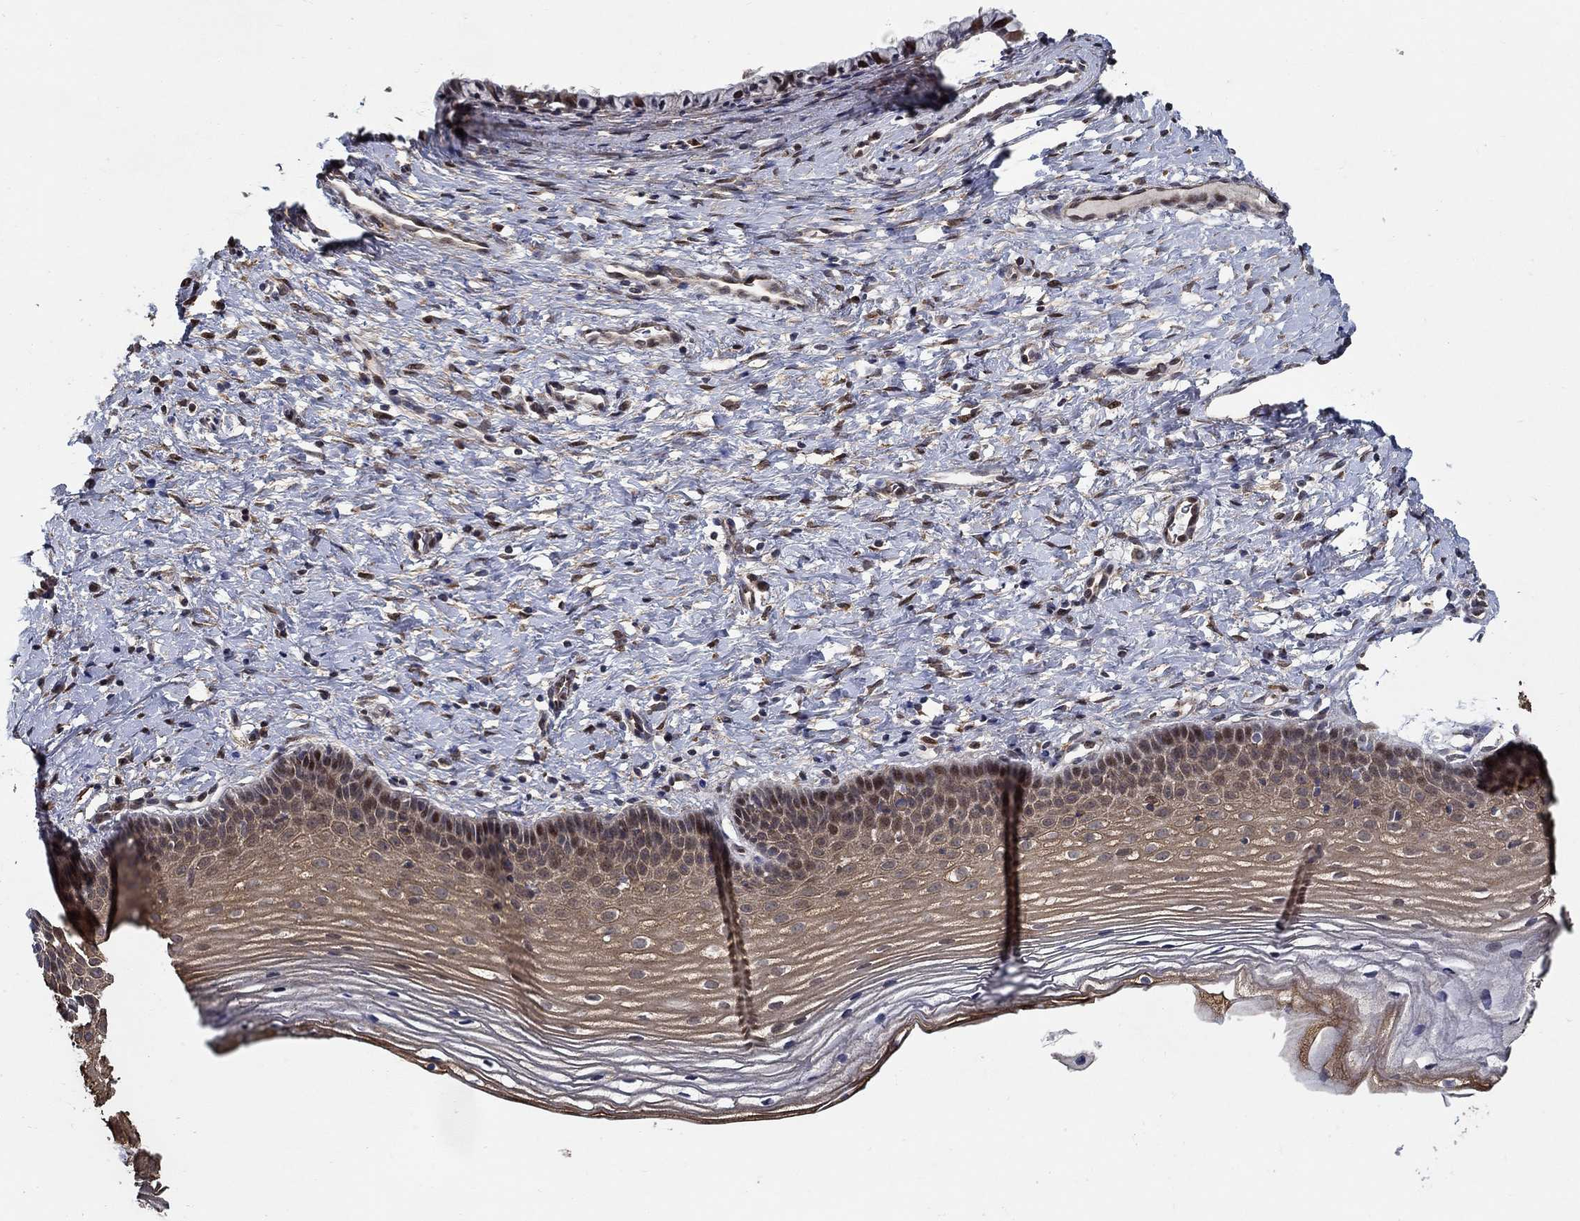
{"staining": {"intensity": "negative", "quantity": "none", "location": "none"}, "tissue": "cervix", "cell_type": "Glandular cells", "image_type": "normal", "snomed": [{"axis": "morphology", "description": "Normal tissue, NOS"}, {"axis": "topography", "description": "Cervix"}], "caption": "Normal cervix was stained to show a protein in brown. There is no significant expression in glandular cells.", "gene": "ZNF594", "patient": {"sex": "female", "age": 39}}